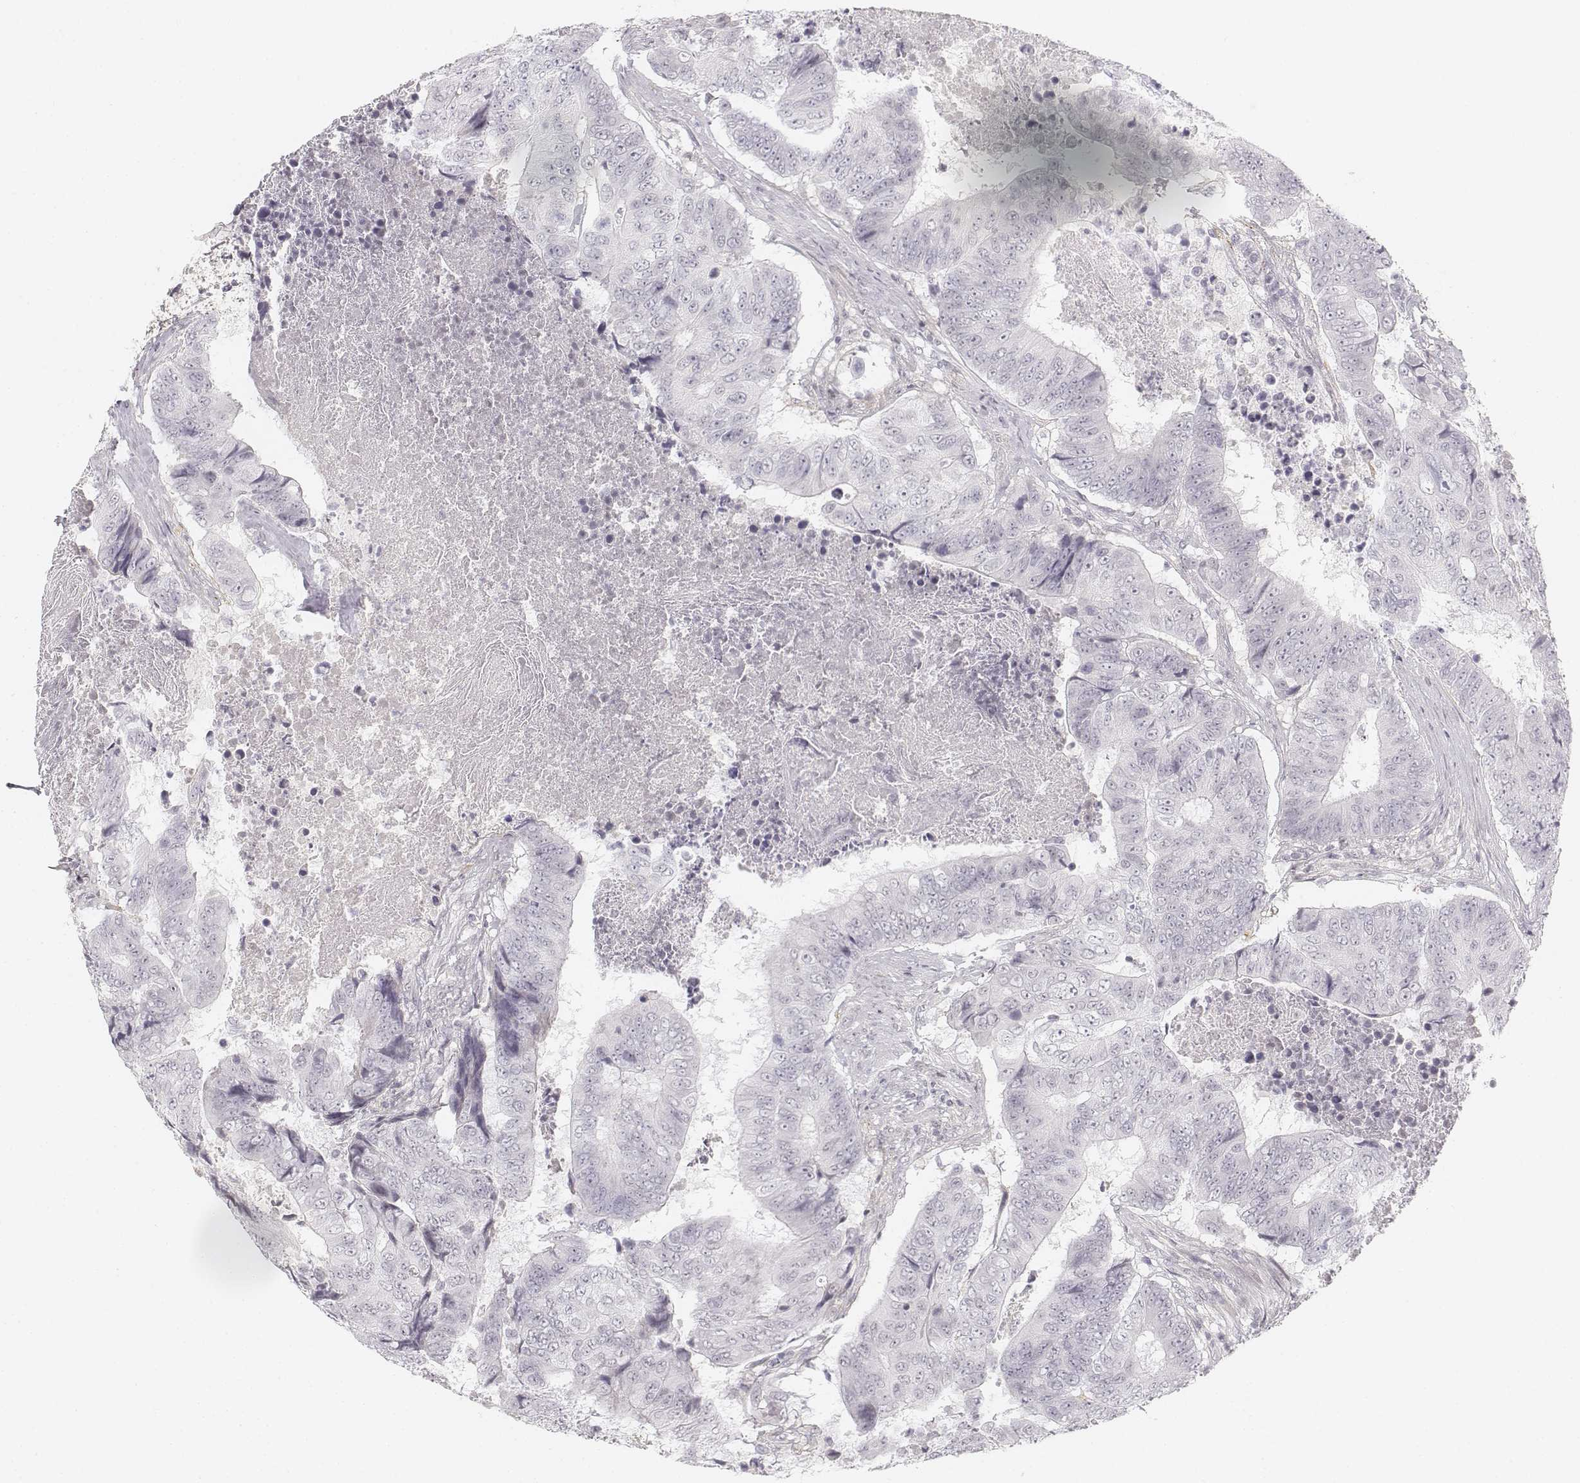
{"staining": {"intensity": "negative", "quantity": "none", "location": "none"}, "tissue": "colorectal cancer", "cell_type": "Tumor cells", "image_type": "cancer", "snomed": [{"axis": "morphology", "description": "Adenocarcinoma, NOS"}, {"axis": "topography", "description": "Colon"}], "caption": "DAB (3,3'-diaminobenzidine) immunohistochemical staining of human colorectal cancer (adenocarcinoma) demonstrates no significant staining in tumor cells. (Brightfield microscopy of DAB (3,3'-diaminobenzidine) immunohistochemistry (IHC) at high magnification).", "gene": "KRT84", "patient": {"sex": "female", "age": 48}}